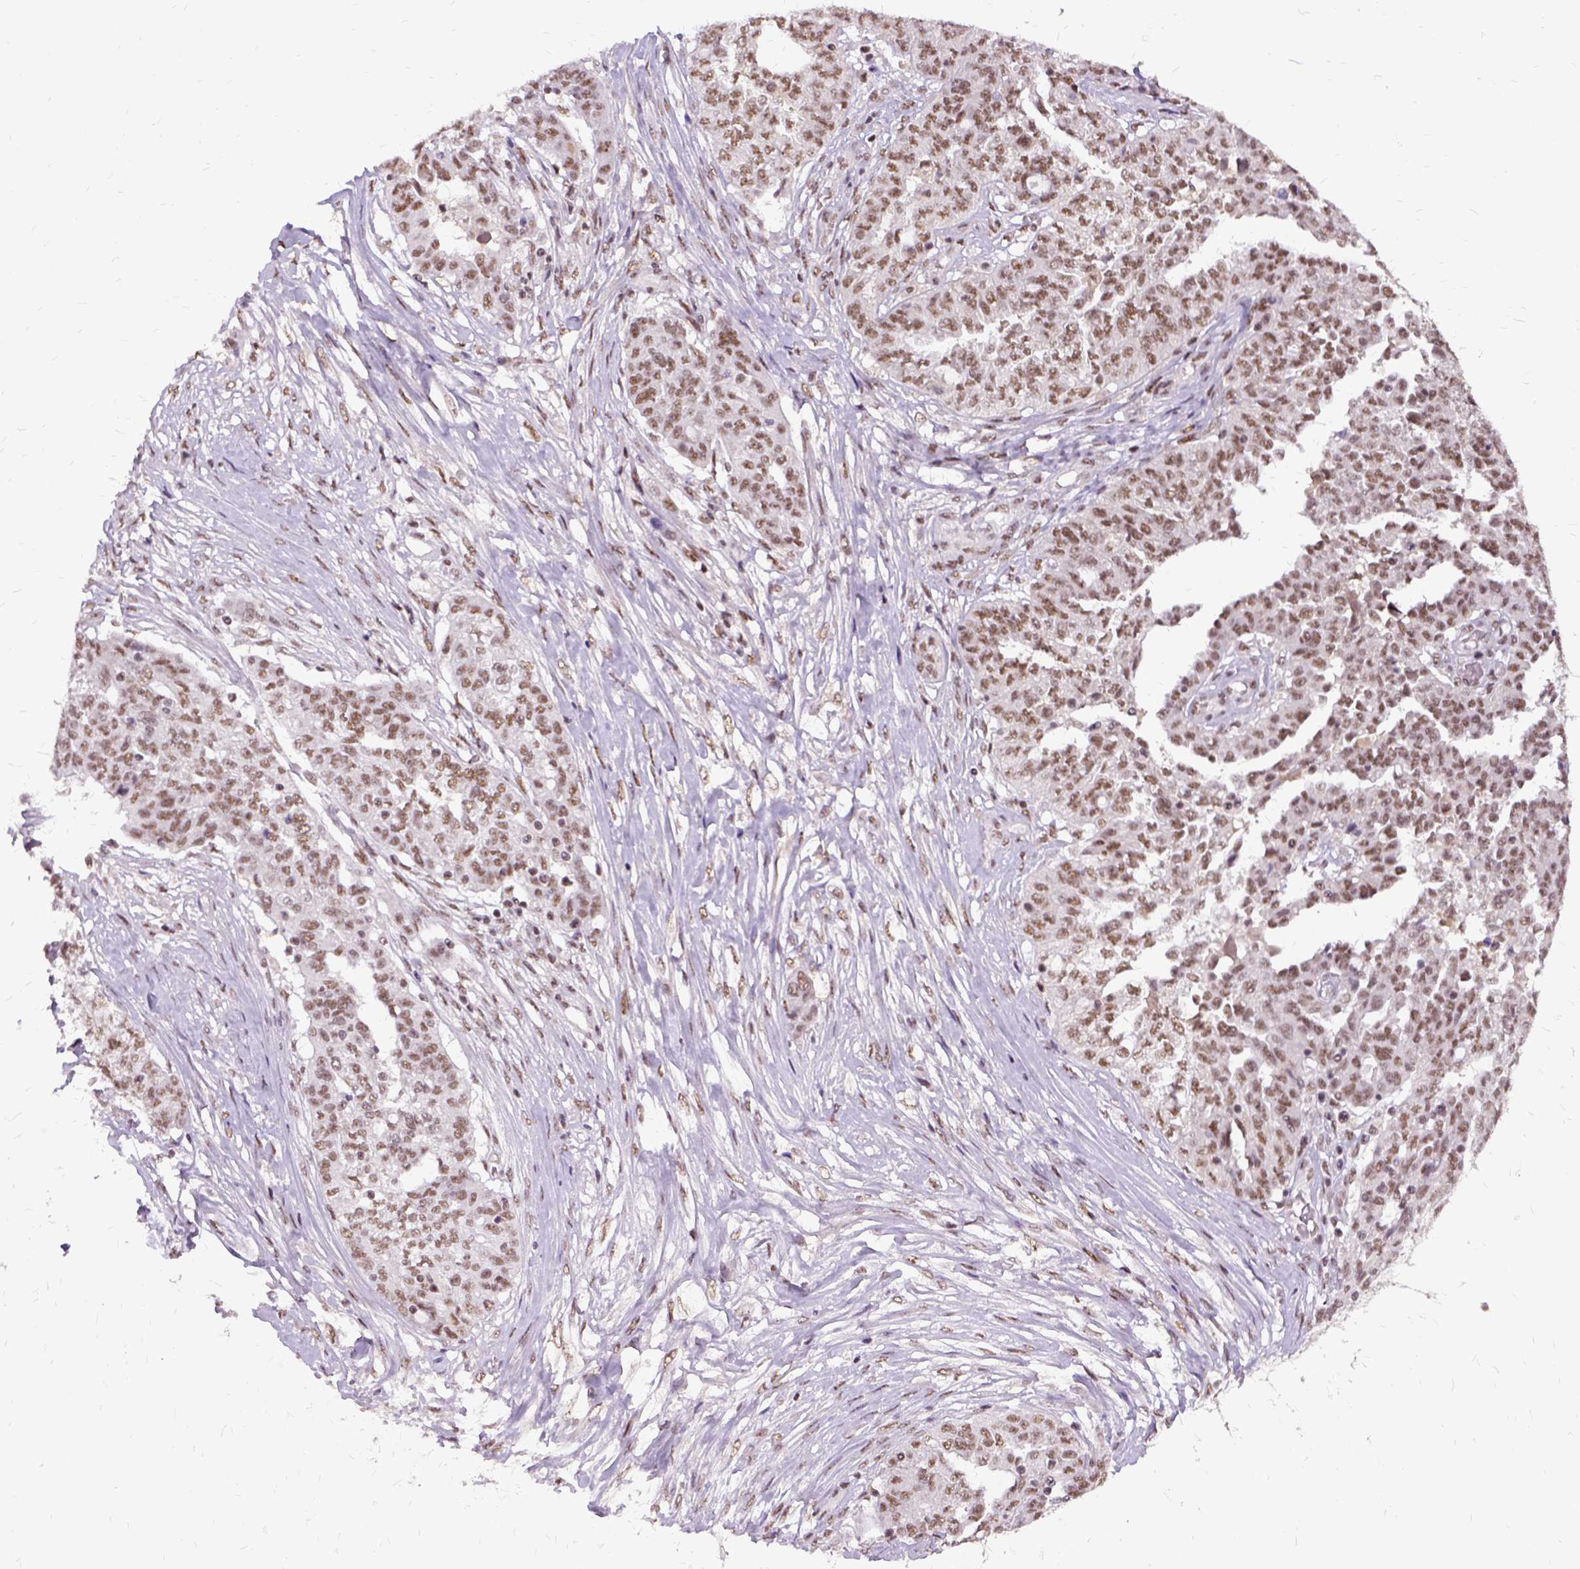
{"staining": {"intensity": "moderate", "quantity": ">75%", "location": "nuclear"}, "tissue": "ovarian cancer", "cell_type": "Tumor cells", "image_type": "cancer", "snomed": [{"axis": "morphology", "description": "Cystadenocarcinoma, serous, NOS"}, {"axis": "topography", "description": "Ovary"}], "caption": "DAB (3,3'-diaminobenzidine) immunohistochemical staining of human ovarian cancer (serous cystadenocarcinoma) demonstrates moderate nuclear protein positivity in about >75% of tumor cells.", "gene": "SETD1A", "patient": {"sex": "female", "age": 67}}